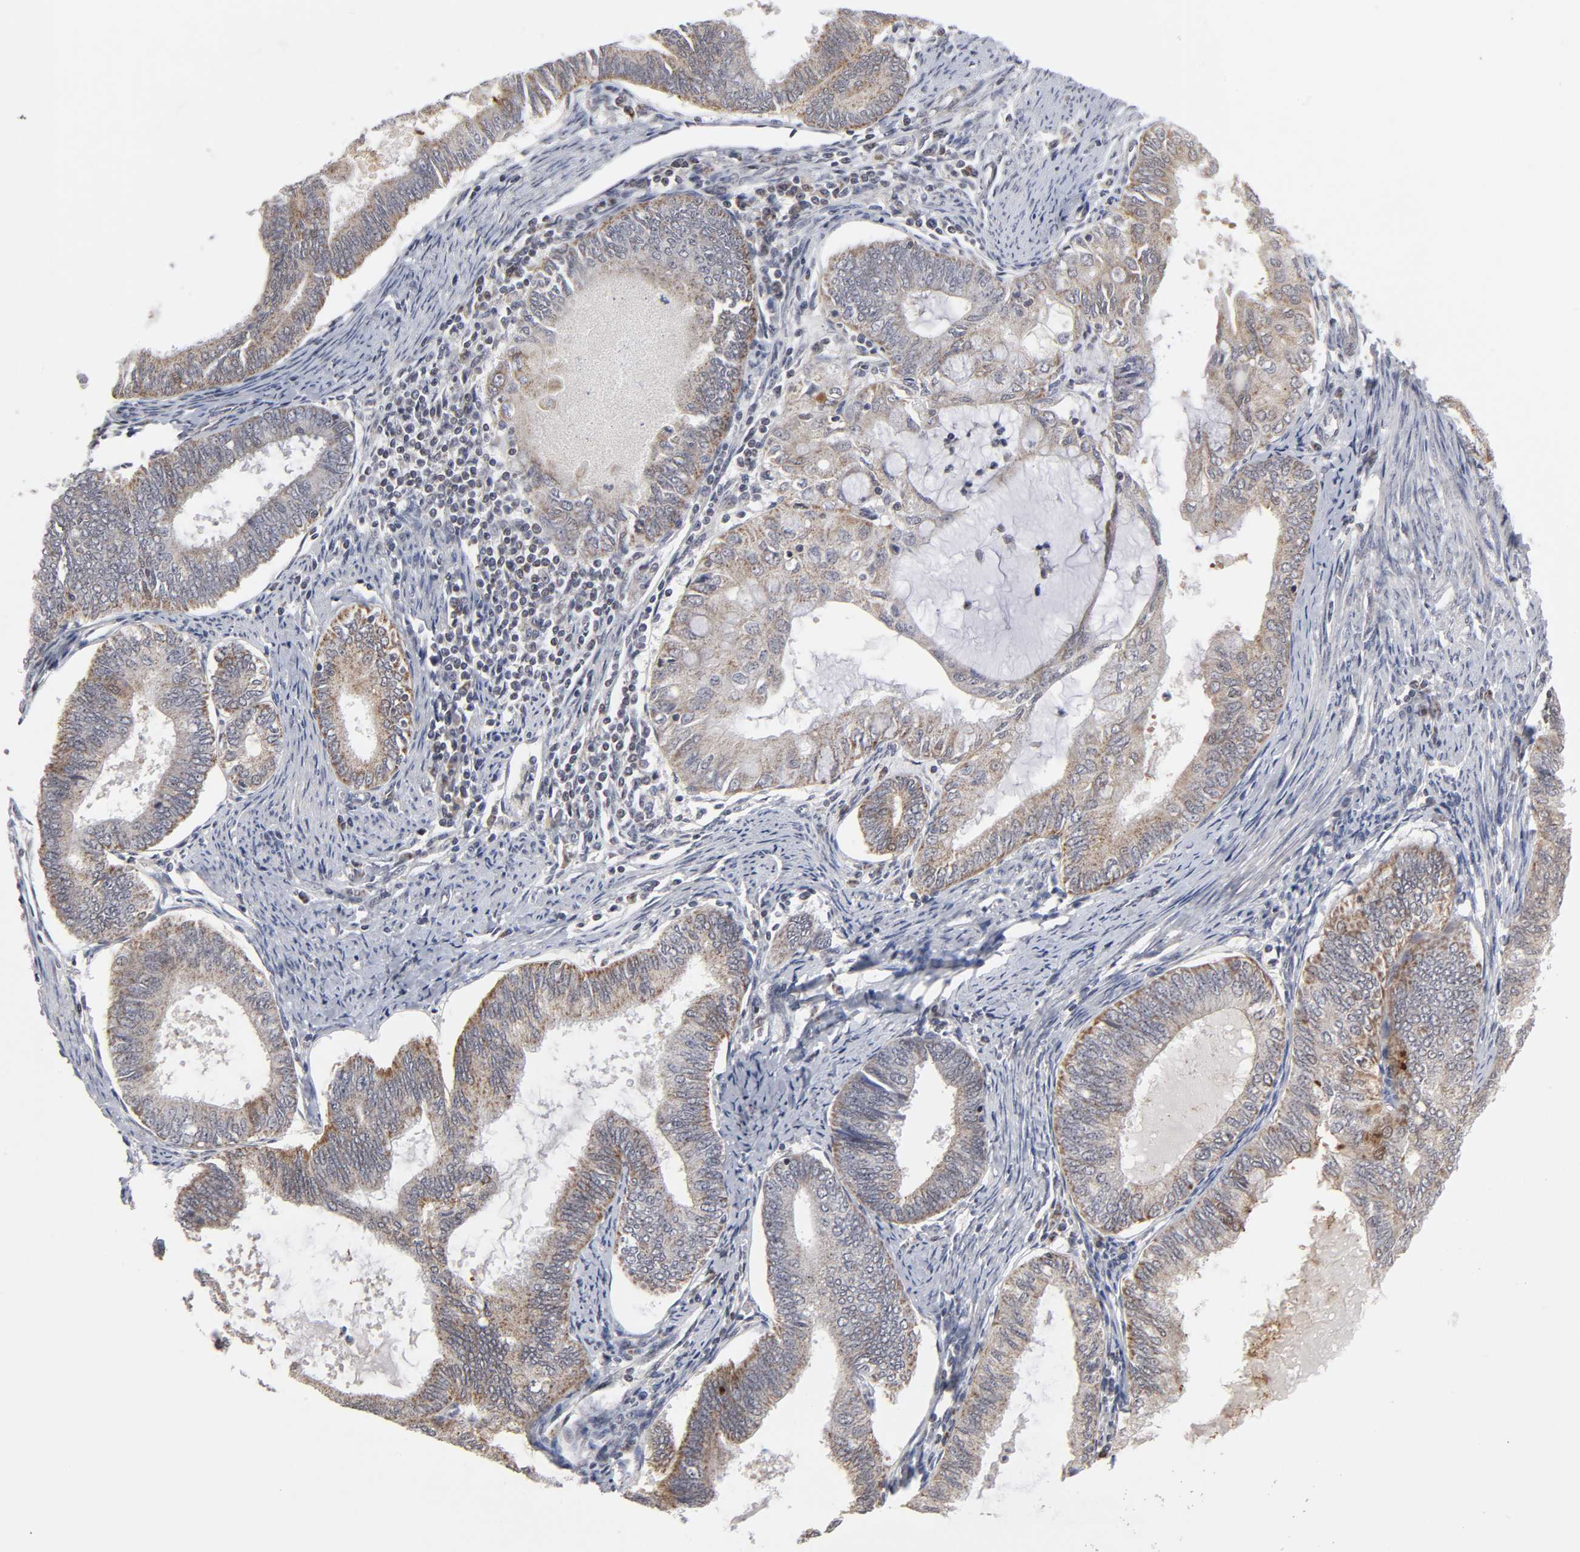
{"staining": {"intensity": "moderate", "quantity": ">75%", "location": "cytoplasmic/membranous"}, "tissue": "endometrial cancer", "cell_type": "Tumor cells", "image_type": "cancer", "snomed": [{"axis": "morphology", "description": "Adenocarcinoma, NOS"}, {"axis": "topography", "description": "Endometrium"}], "caption": "A brown stain highlights moderate cytoplasmic/membranous staining of a protein in human endometrial cancer (adenocarcinoma) tumor cells.", "gene": "AUH", "patient": {"sex": "female", "age": 86}}